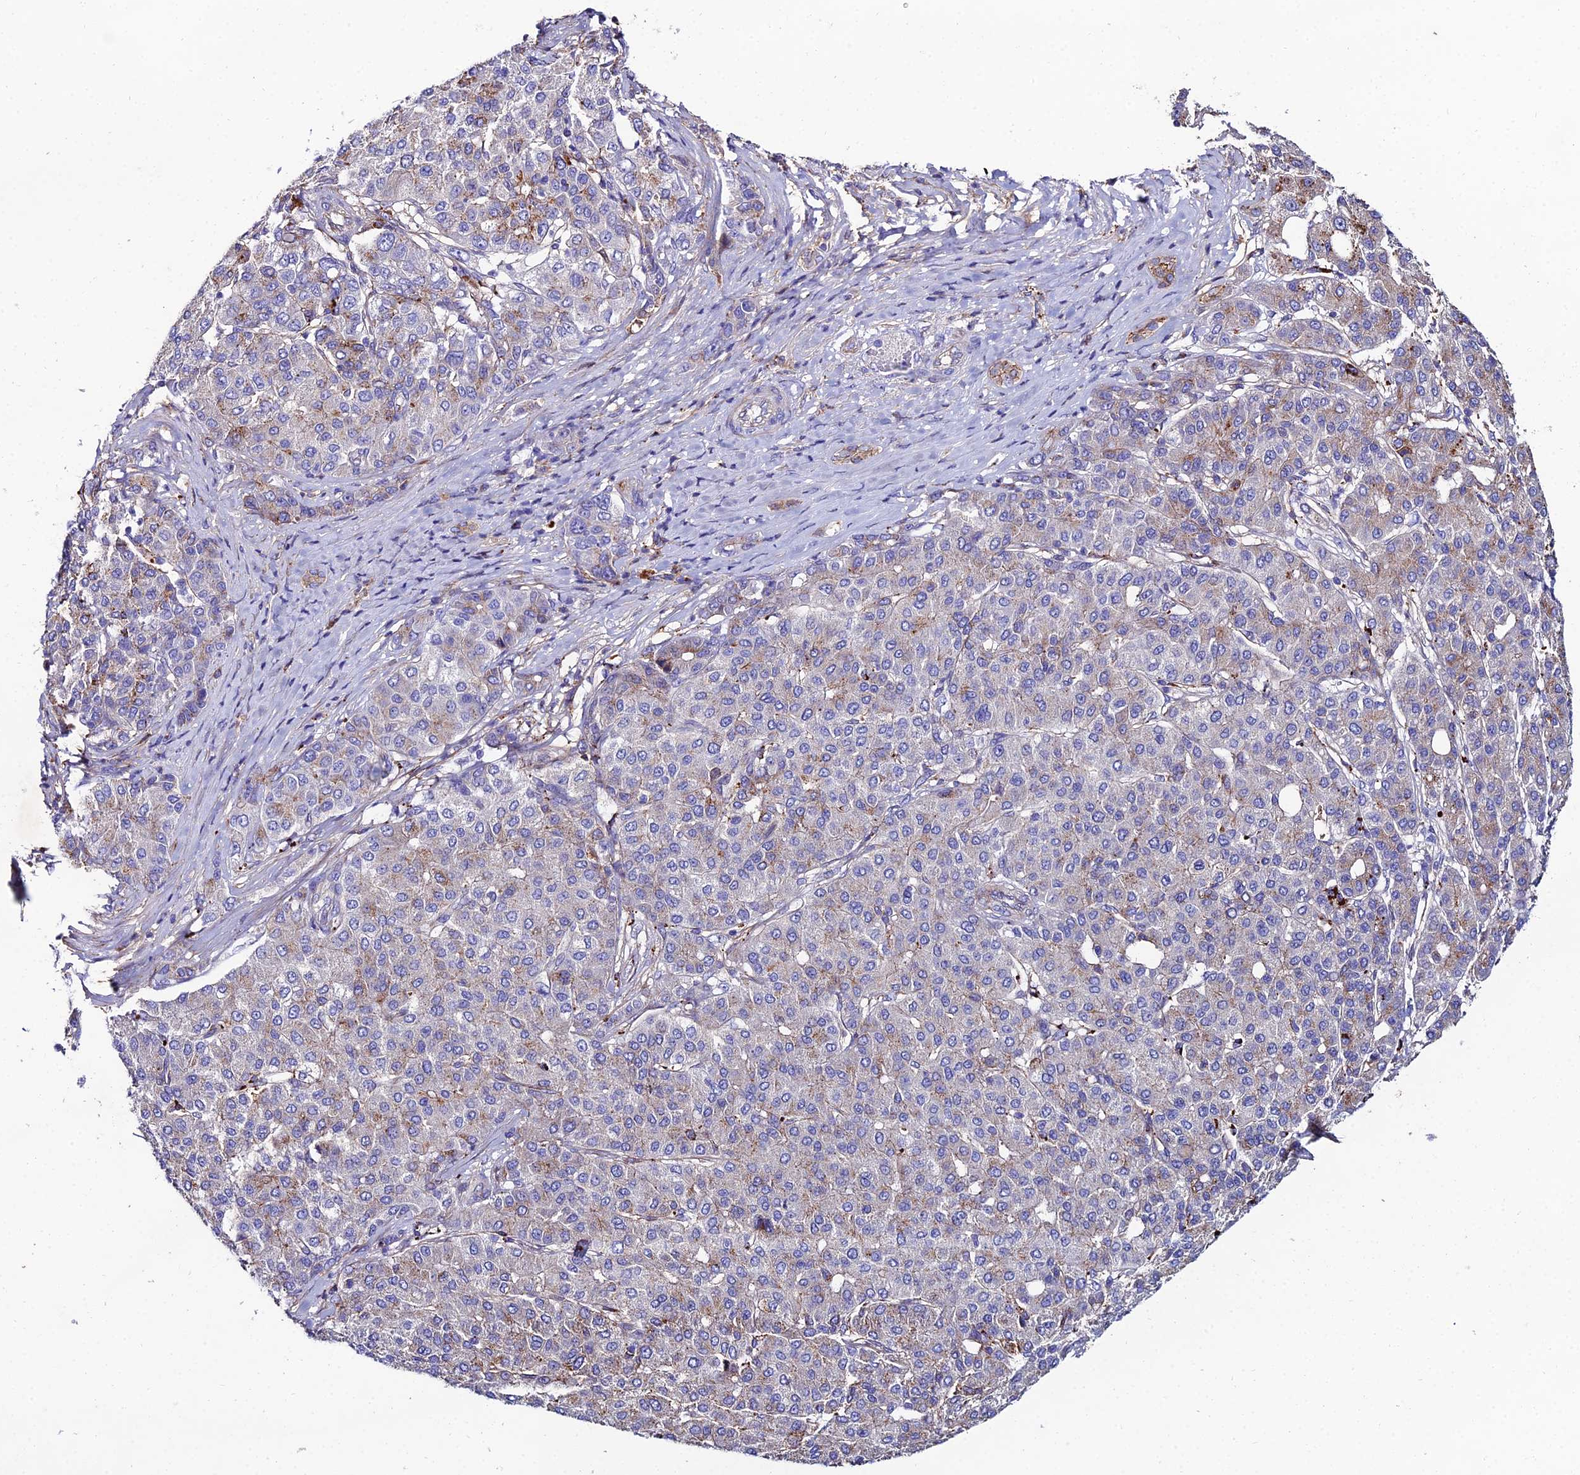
{"staining": {"intensity": "strong", "quantity": "<25%", "location": "cytoplasmic/membranous"}, "tissue": "liver cancer", "cell_type": "Tumor cells", "image_type": "cancer", "snomed": [{"axis": "morphology", "description": "Carcinoma, Hepatocellular, NOS"}, {"axis": "topography", "description": "Liver"}], "caption": "A photomicrograph of human hepatocellular carcinoma (liver) stained for a protein shows strong cytoplasmic/membranous brown staining in tumor cells.", "gene": "C6", "patient": {"sex": "male", "age": 65}}